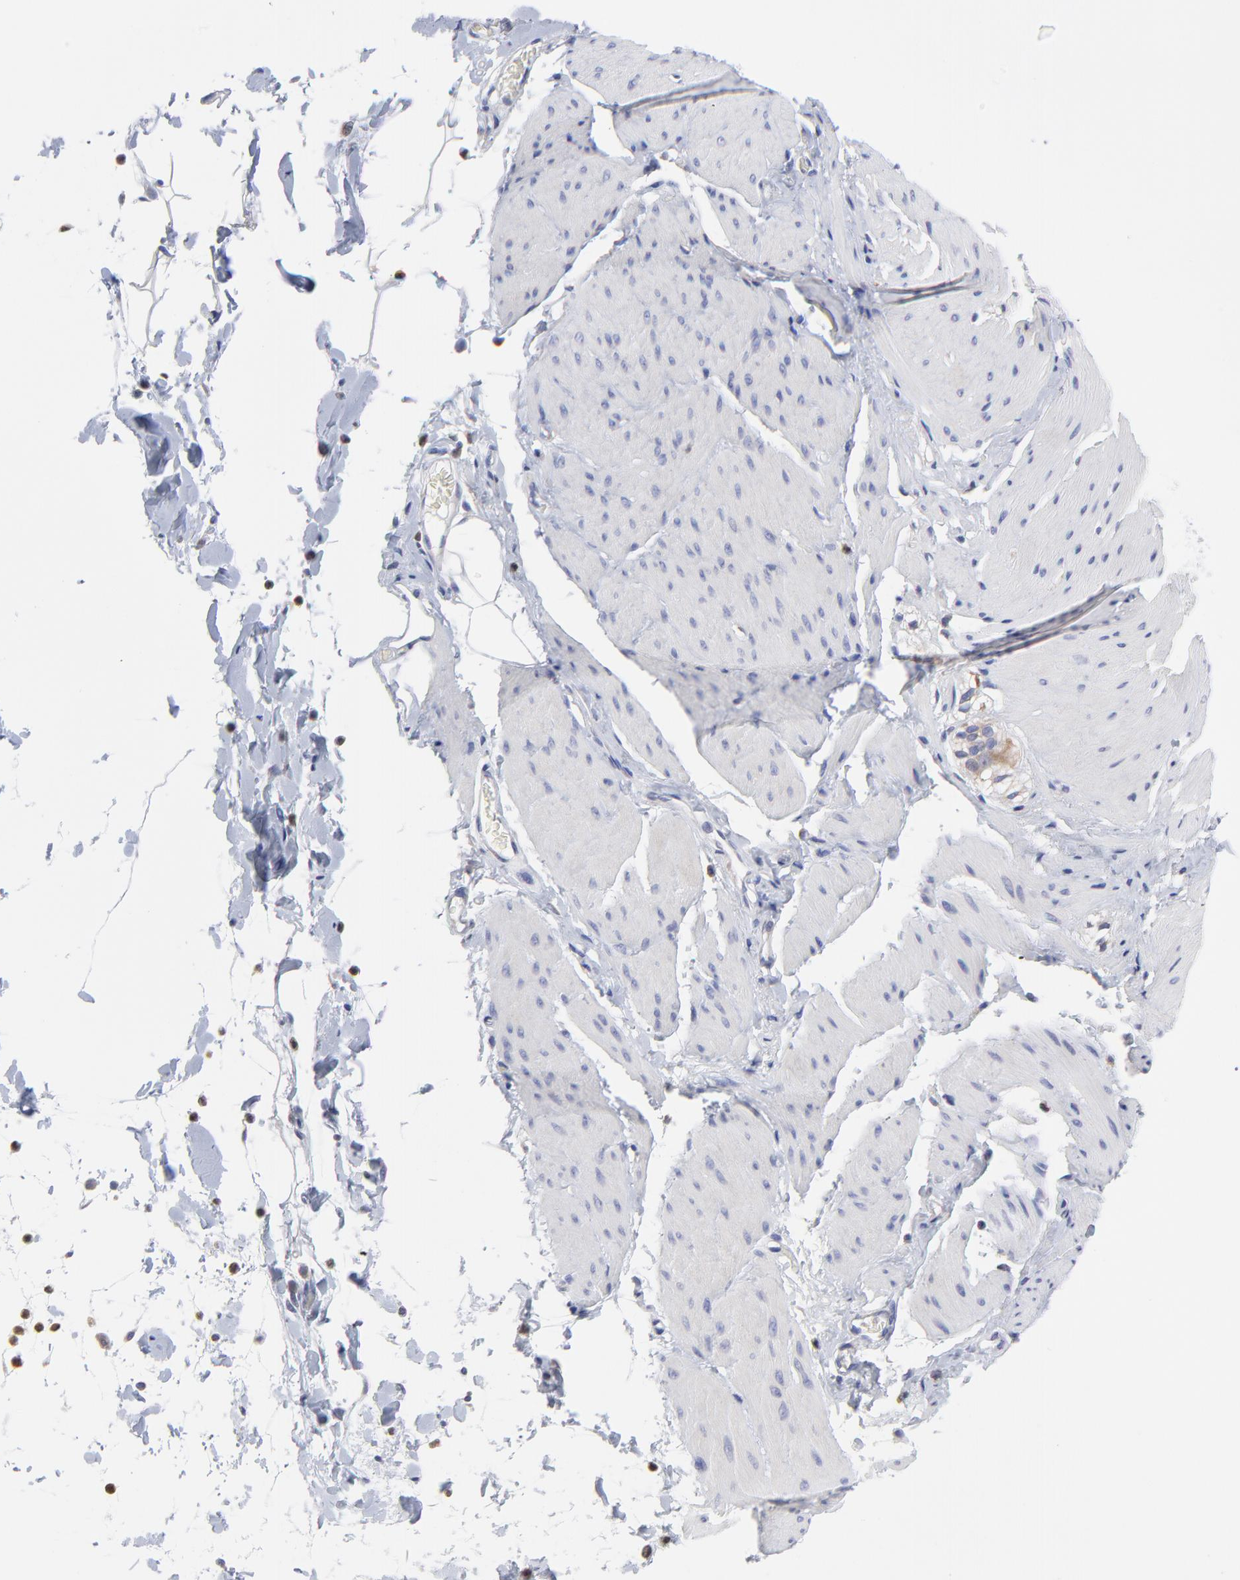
{"staining": {"intensity": "negative", "quantity": "none", "location": "none"}, "tissue": "smooth muscle", "cell_type": "Smooth muscle cells", "image_type": "normal", "snomed": [{"axis": "morphology", "description": "Normal tissue, NOS"}, {"axis": "topography", "description": "Smooth muscle"}, {"axis": "topography", "description": "Colon"}], "caption": "Immunohistochemistry (IHC) image of normal smooth muscle stained for a protein (brown), which shows no staining in smooth muscle cells. Nuclei are stained in blue.", "gene": "MOSPD2", "patient": {"sex": "male", "age": 67}}